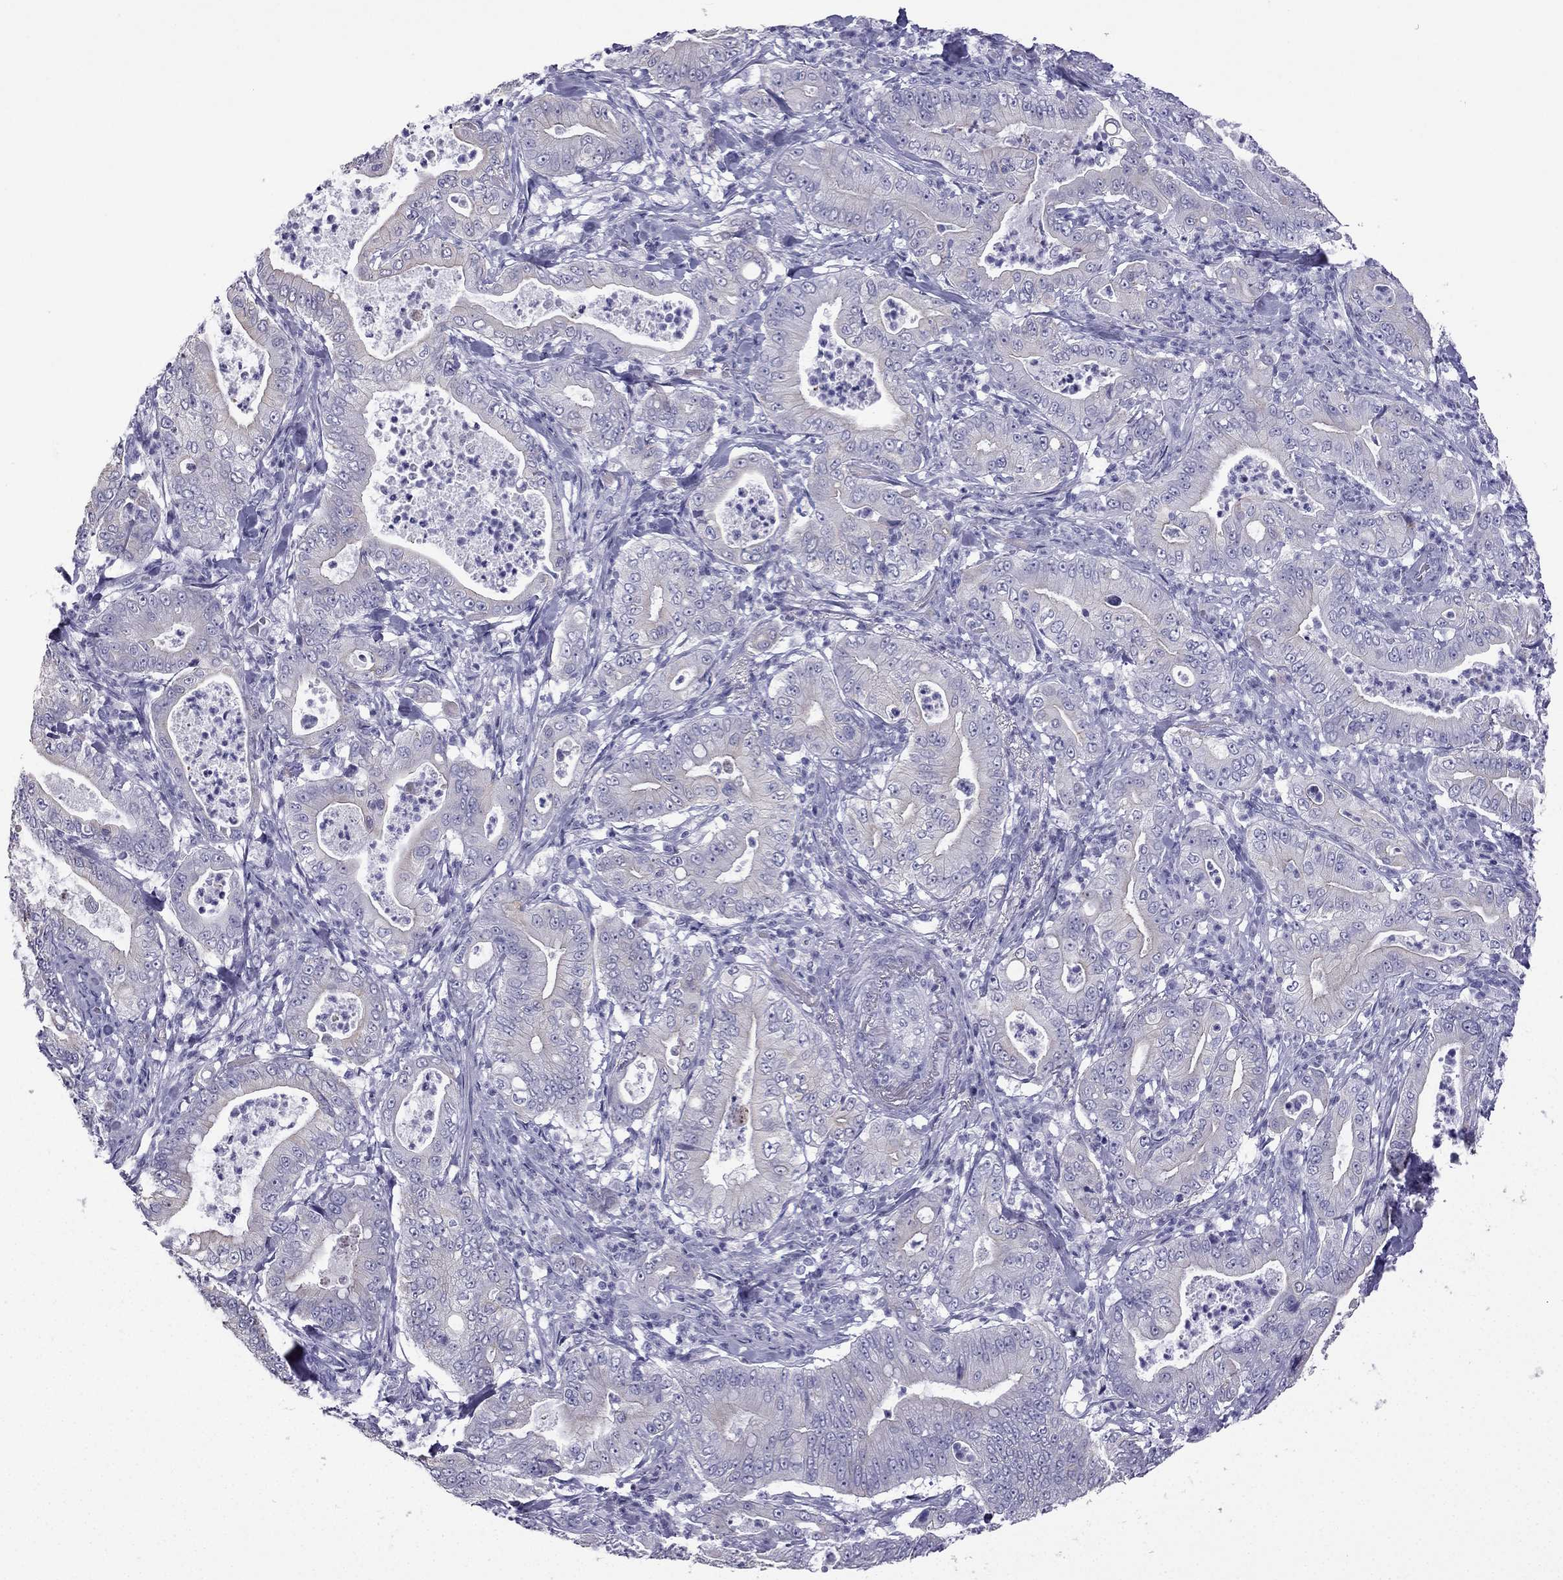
{"staining": {"intensity": "negative", "quantity": "none", "location": "none"}, "tissue": "pancreatic cancer", "cell_type": "Tumor cells", "image_type": "cancer", "snomed": [{"axis": "morphology", "description": "Adenocarcinoma, NOS"}, {"axis": "topography", "description": "Pancreas"}], "caption": "Protein analysis of pancreatic adenocarcinoma reveals no significant staining in tumor cells. (DAB (3,3'-diaminobenzidine) IHC with hematoxylin counter stain).", "gene": "GJA8", "patient": {"sex": "male", "age": 71}}